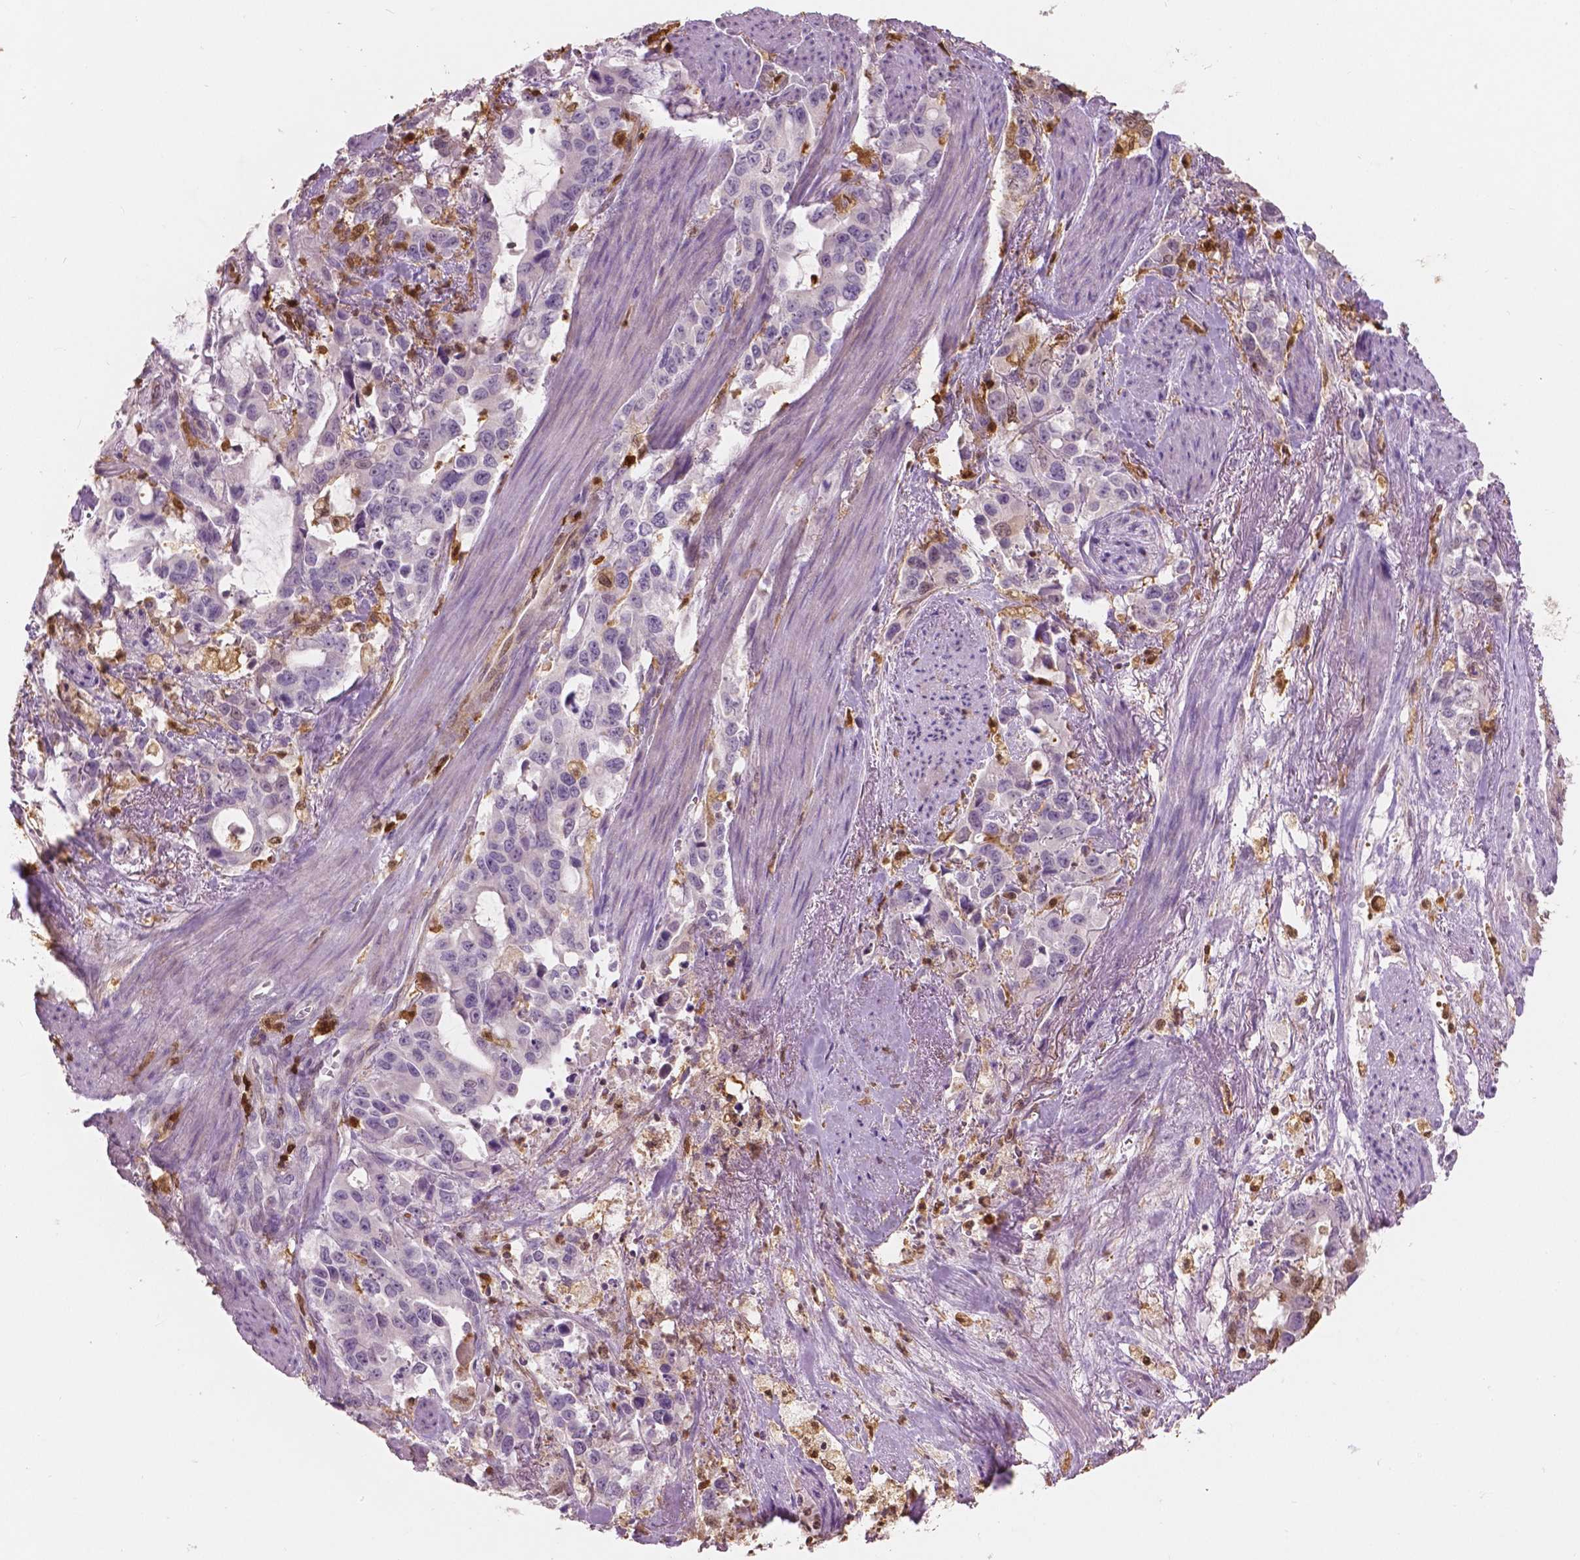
{"staining": {"intensity": "negative", "quantity": "none", "location": "none"}, "tissue": "stomach cancer", "cell_type": "Tumor cells", "image_type": "cancer", "snomed": [{"axis": "morphology", "description": "Adenocarcinoma, NOS"}, {"axis": "topography", "description": "Stomach, upper"}], "caption": "The immunohistochemistry histopathology image has no significant staining in tumor cells of stomach cancer tissue.", "gene": "S100A4", "patient": {"sex": "male", "age": 85}}